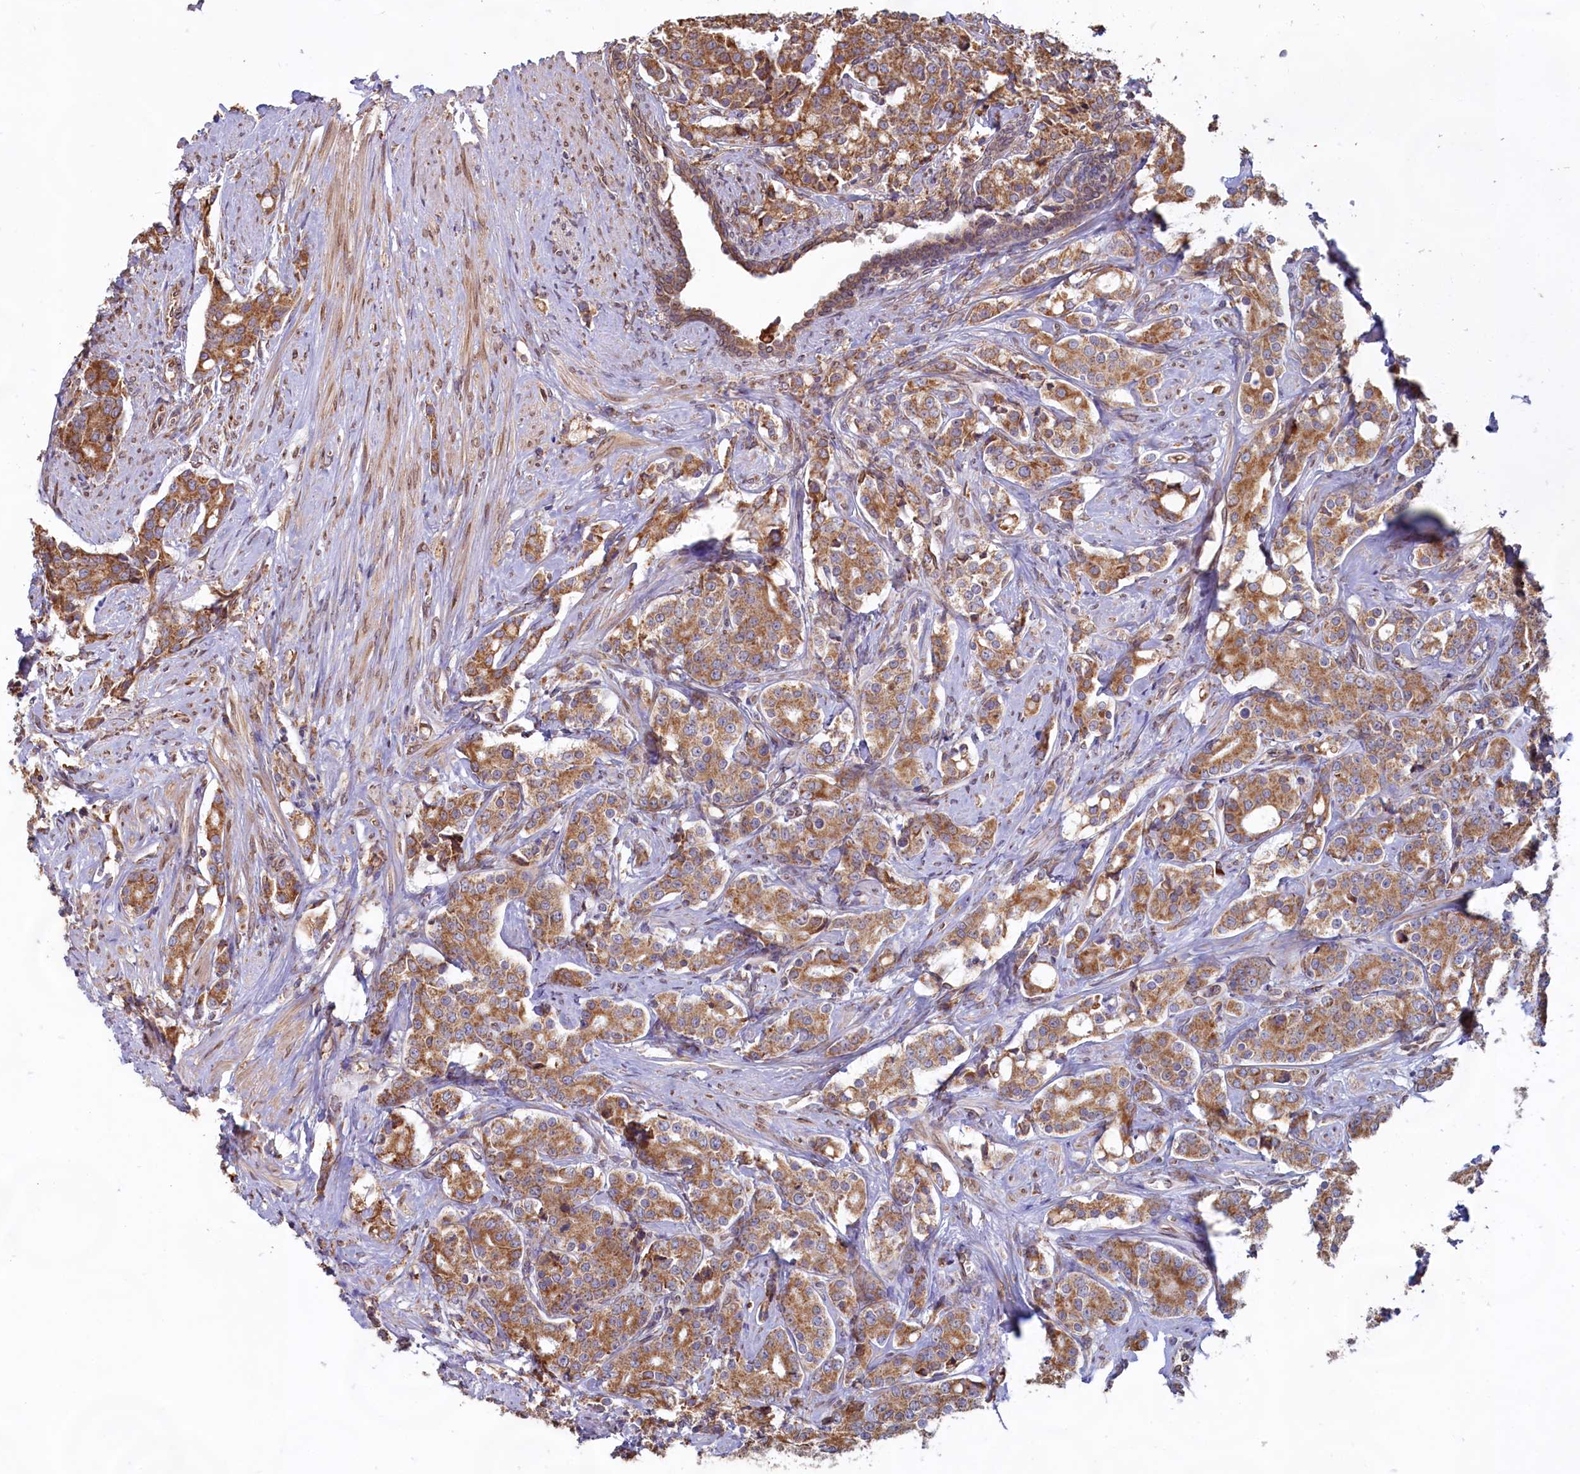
{"staining": {"intensity": "moderate", "quantity": ">75%", "location": "cytoplasmic/membranous"}, "tissue": "prostate cancer", "cell_type": "Tumor cells", "image_type": "cancer", "snomed": [{"axis": "morphology", "description": "Adenocarcinoma, High grade"}, {"axis": "topography", "description": "Prostate"}], "caption": "Tumor cells show moderate cytoplasmic/membranous expression in about >75% of cells in prostate adenocarcinoma (high-grade).", "gene": "TBC1D19", "patient": {"sex": "male", "age": 62}}